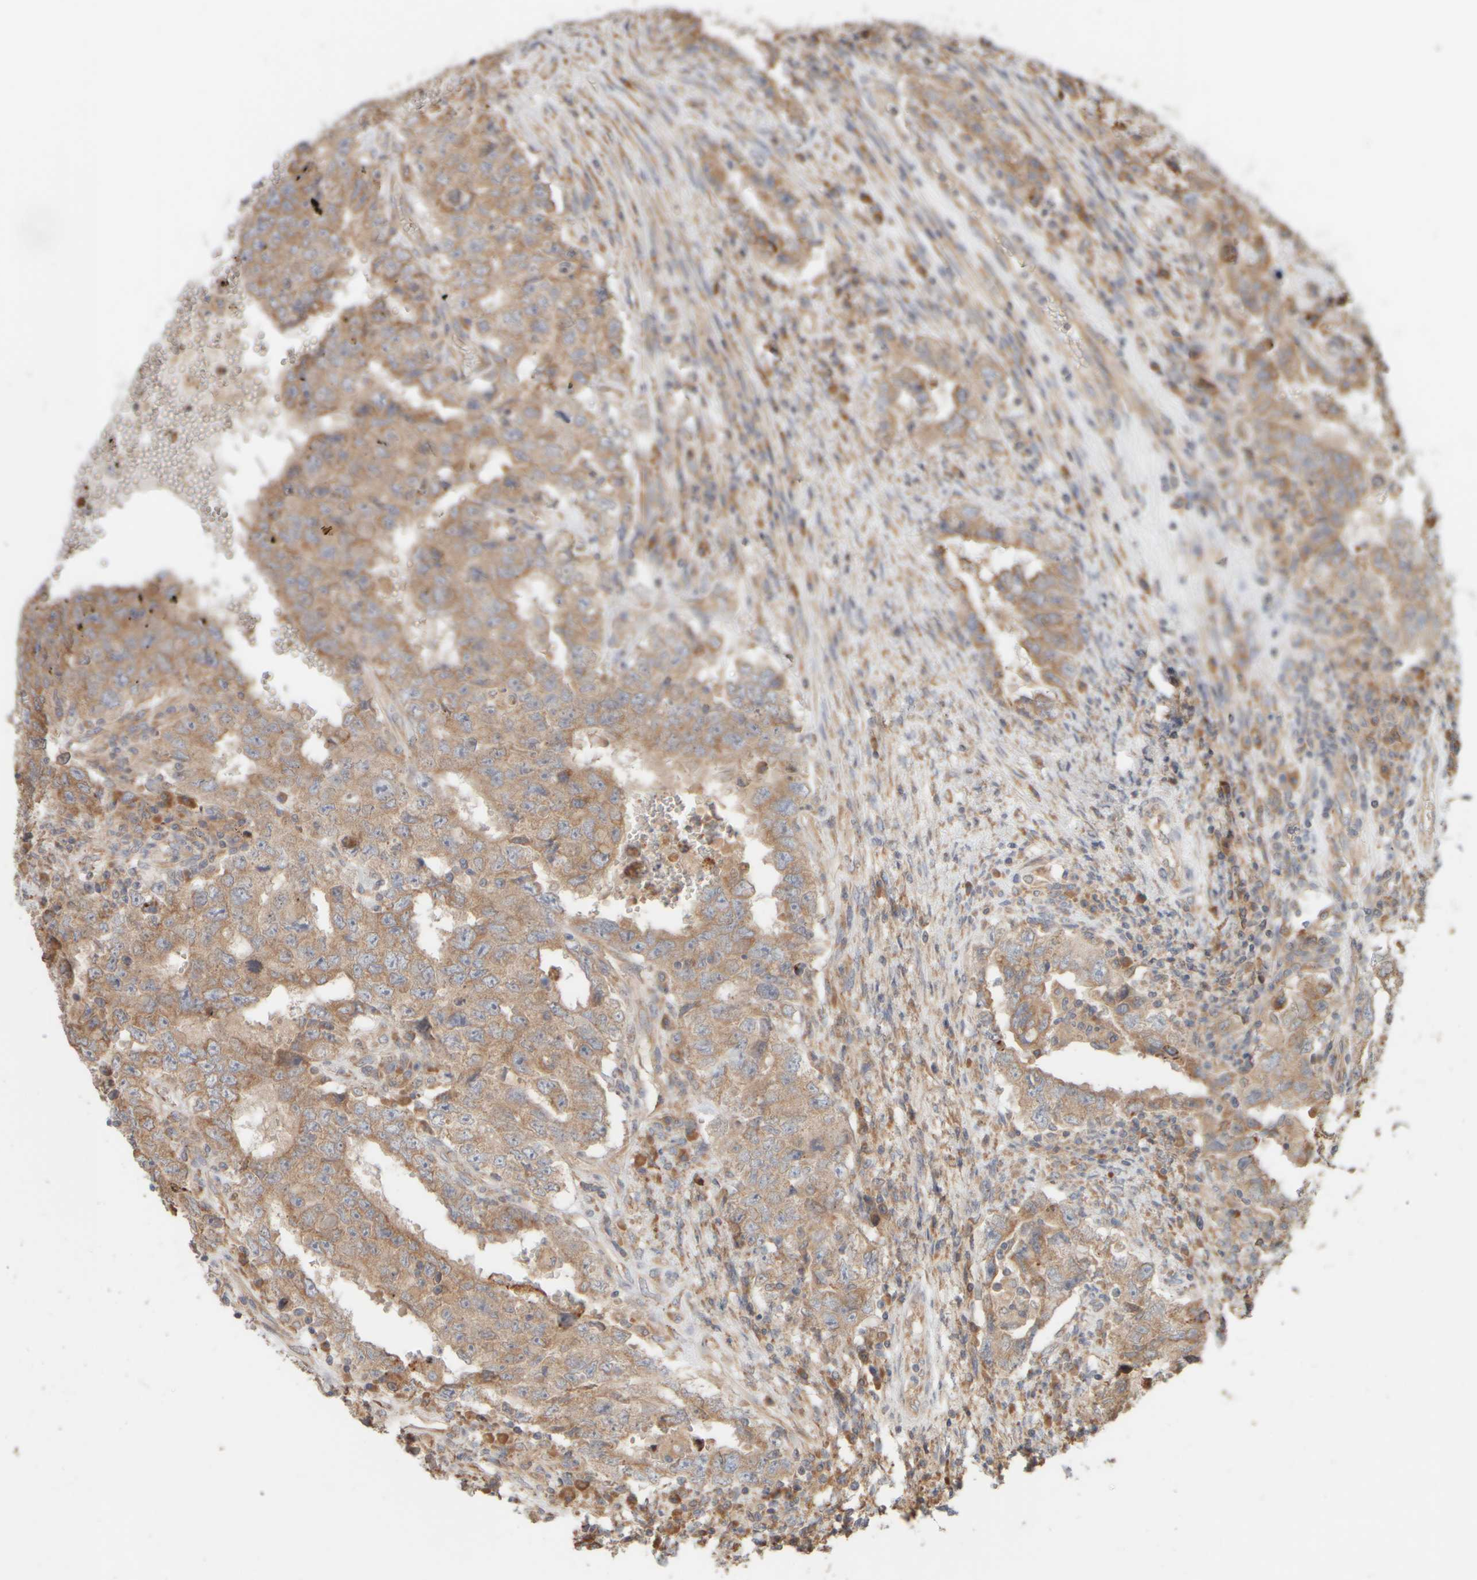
{"staining": {"intensity": "moderate", "quantity": ">75%", "location": "cytoplasmic/membranous"}, "tissue": "testis cancer", "cell_type": "Tumor cells", "image_type": "cancer", "snomed": [{"axis": "morphology", "description": "Carcinoma, Embryonal, NOS"}, {"axis": "topography", "description": "Testis"}], "caption": "Tumor cells demonstrate medium levels of moderate cytoplasmic/membranous positivity in about >75% of cells in testis embryonal carcinoma. Using DAB (3,3'-diaminobenzidine) (brown) and hematoxylin (blue) stains, captured at high magnification using brightfield microscopy.", "gene": "EIF2B3", "patient": {"sex": "male", "age": 26}}